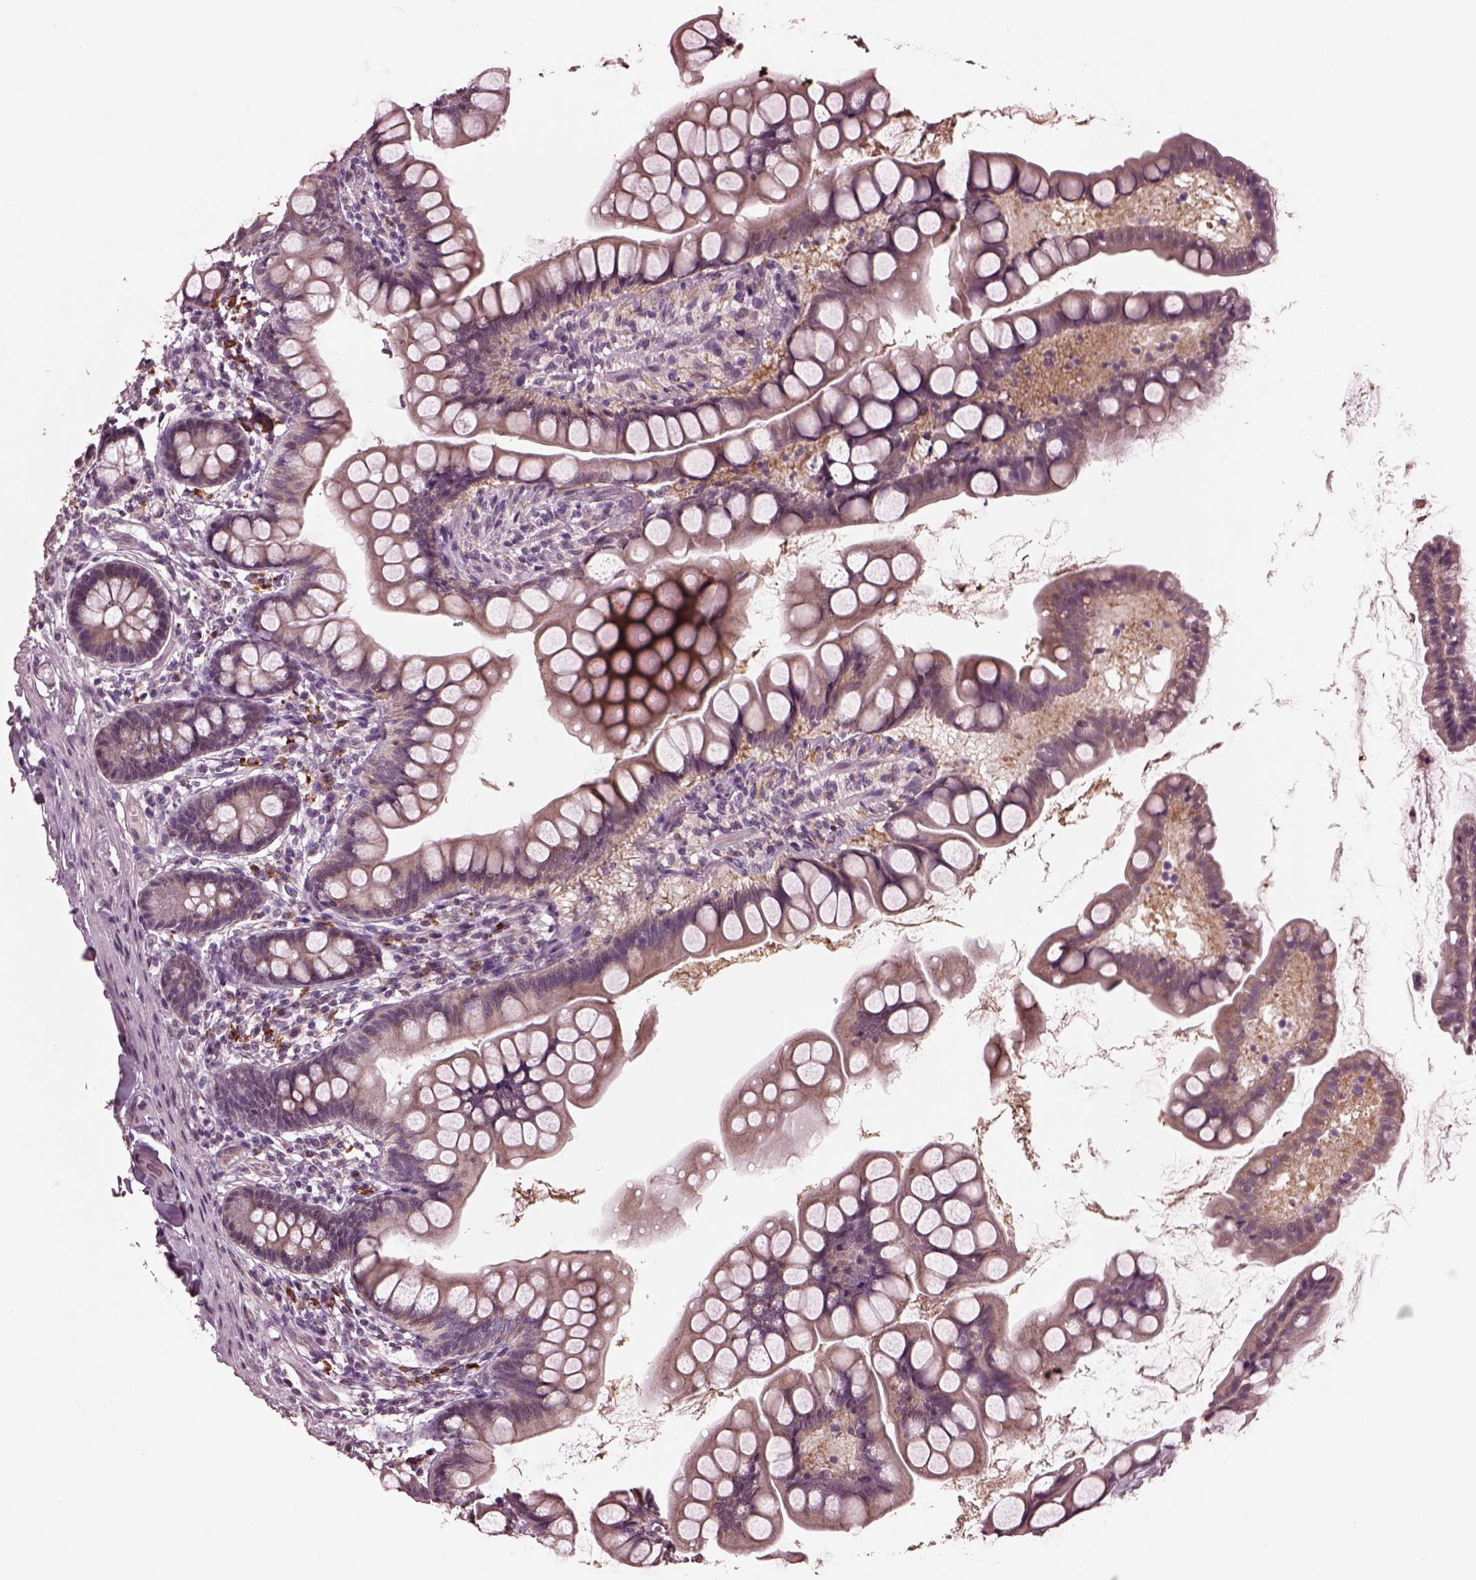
{"staining": {"intensity": "negative", "quantity": "none", "location": "none"}, "tissue": "small intestine", "cell_type": "Glandular cells", "image_type": "normal", "snomed": [{"axis": "morphology", "description": "Normal tissue, NOS"}, {"axis": "topography", "description": "Small intestine"}], "caption": "Photomicrograph shows no protein positivity in glandular cells of benign small intestine.", "gene": "IL18RAP", "patient": {"sex": "male", "age": 70}}